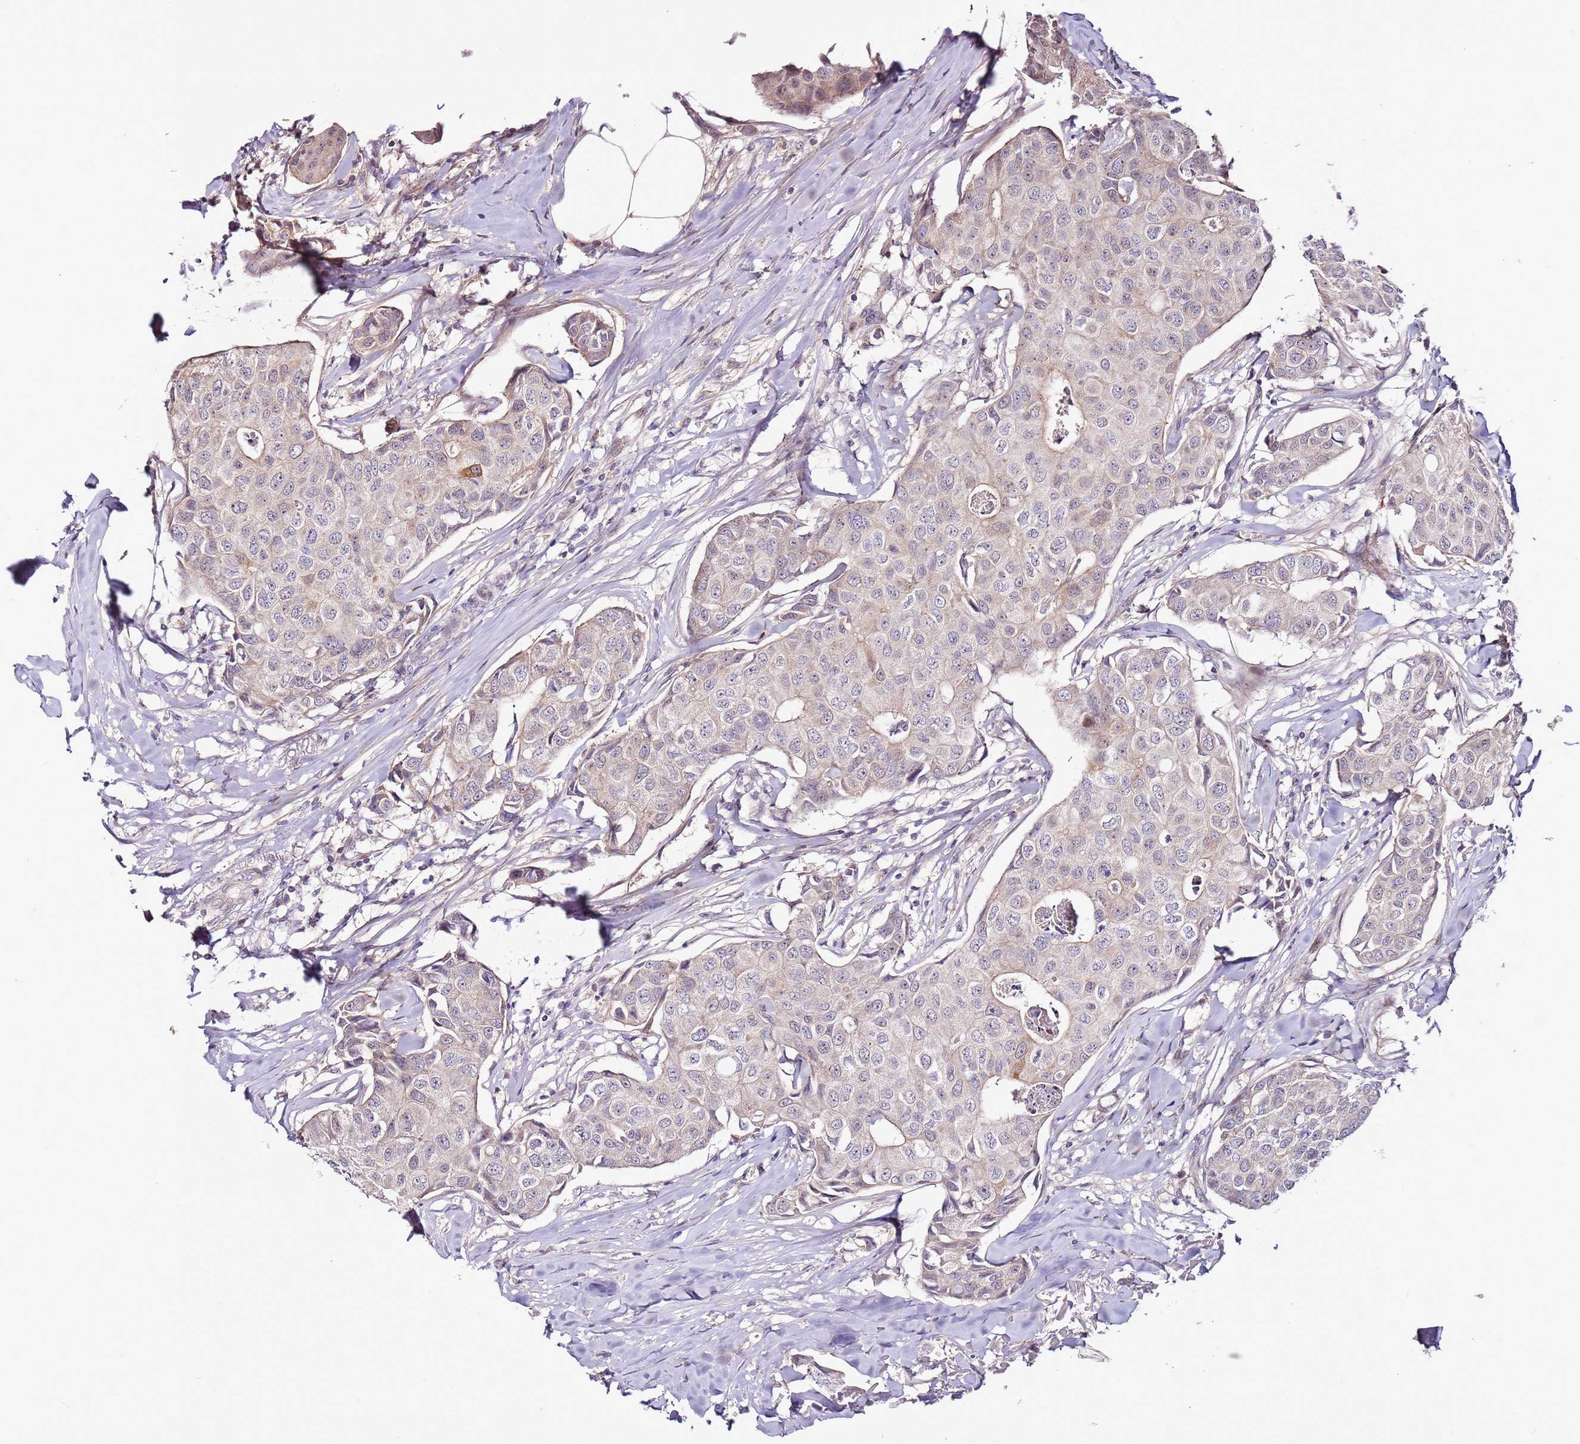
{"staining": {"intensity": "negative", "quantity": "none", "location": "none"}, "tissue": "breast cancer", "cell_type": "Tumor cells", "image_type": "cancer", "snomed": [{"axis": "morphology", "description": "Duct carcinoma"}, {"axis": "topography", "description": "Breast"}], "caption": "DAB immunohistochemical staining of breast invasive ductal carcinoma exhibits no significant staining in tumor cells.", "gene": "MTG2", "patient": {"sex": "female", "age": 80}}